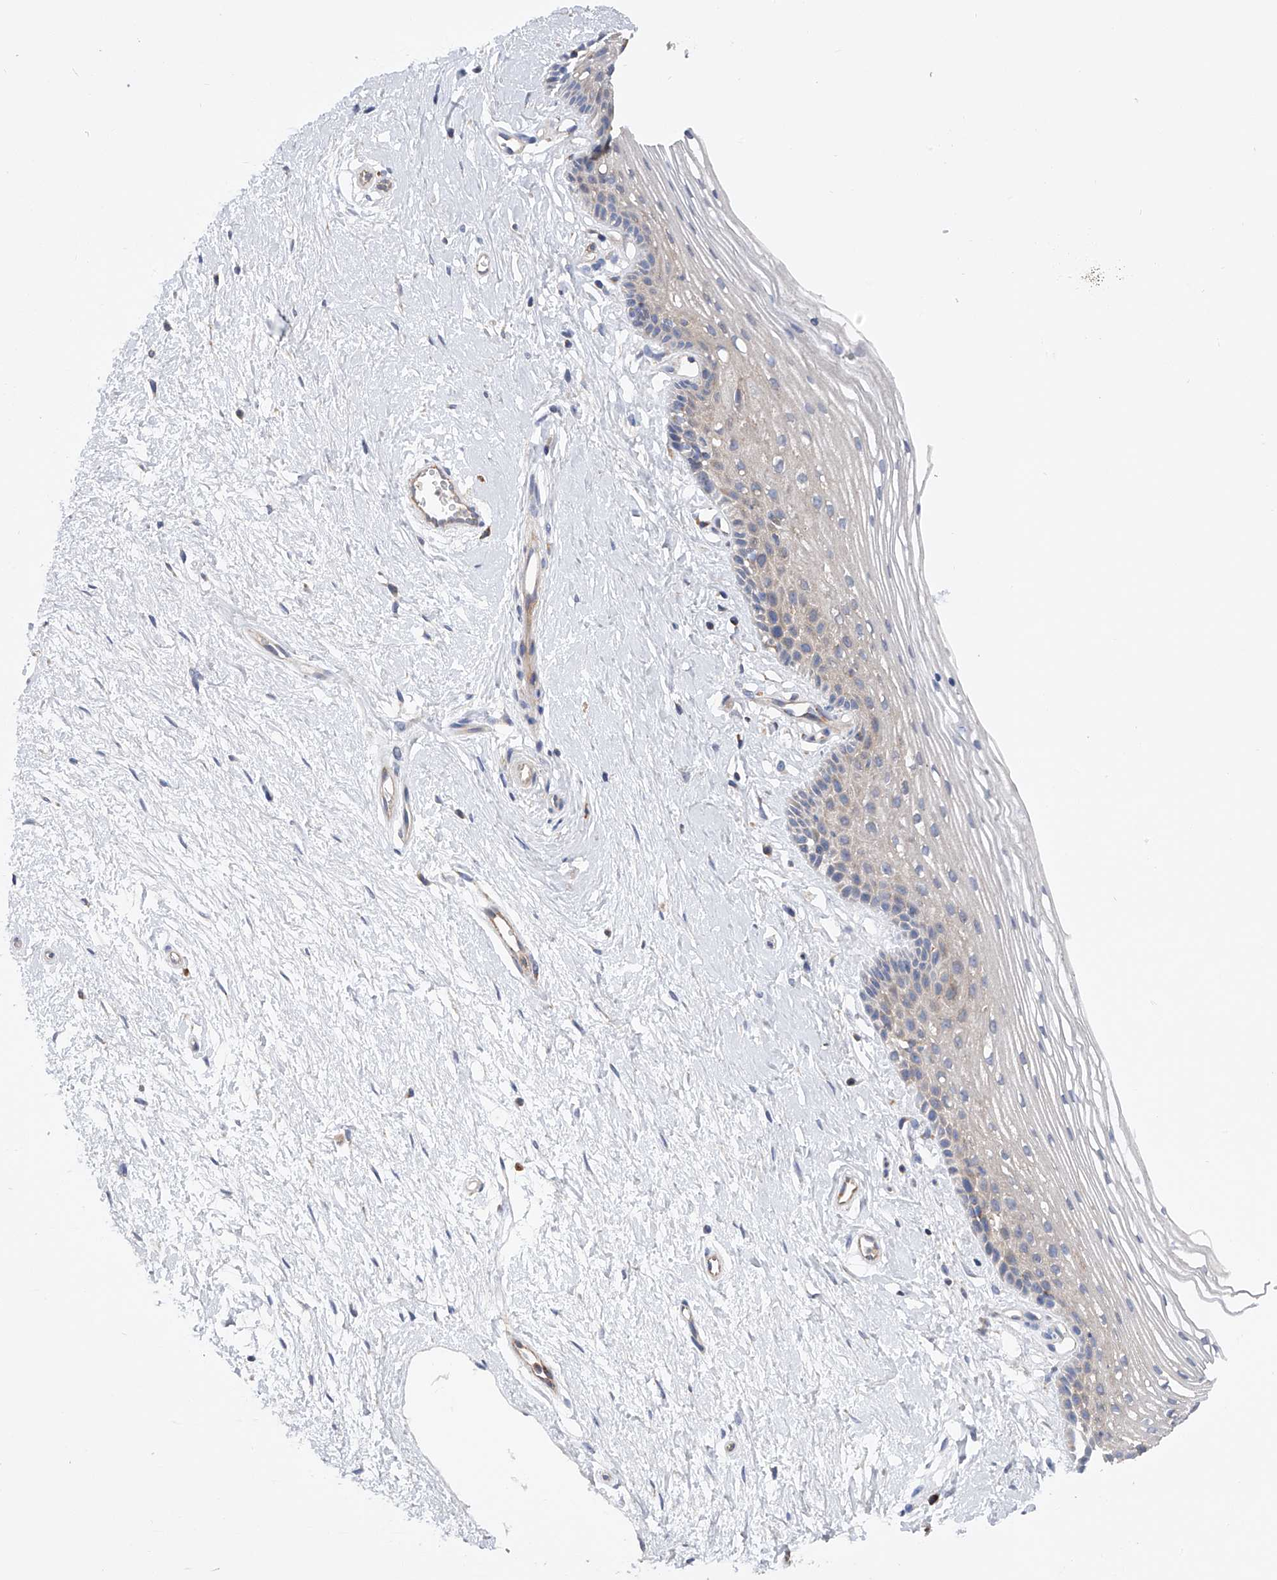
{"staining": {"intensity": "weak", "quantity": "25%-75%", "location": "cytoplasmic/membranous"}, "tissue": "vagina", "cell_type": "Squamous epithelial cells", "image_type": "normal", "snomed": [{"axis": "morphology", "description": "Normal tissue, NOS"}, {"axis": "topography", "description": "Vagina"}], "caption": "Immunohistochemical staining of unremarkable human vagina shows 25%-75% levels of weak cytoplasmic/membranous protein staining in about 25%-75% of squamous epithelial cells. The protein of interest is shown in brown color, while the nuclei are stained blue.", "gene": "MLYCD", "patient": {"sex": "female", "age": 46}}